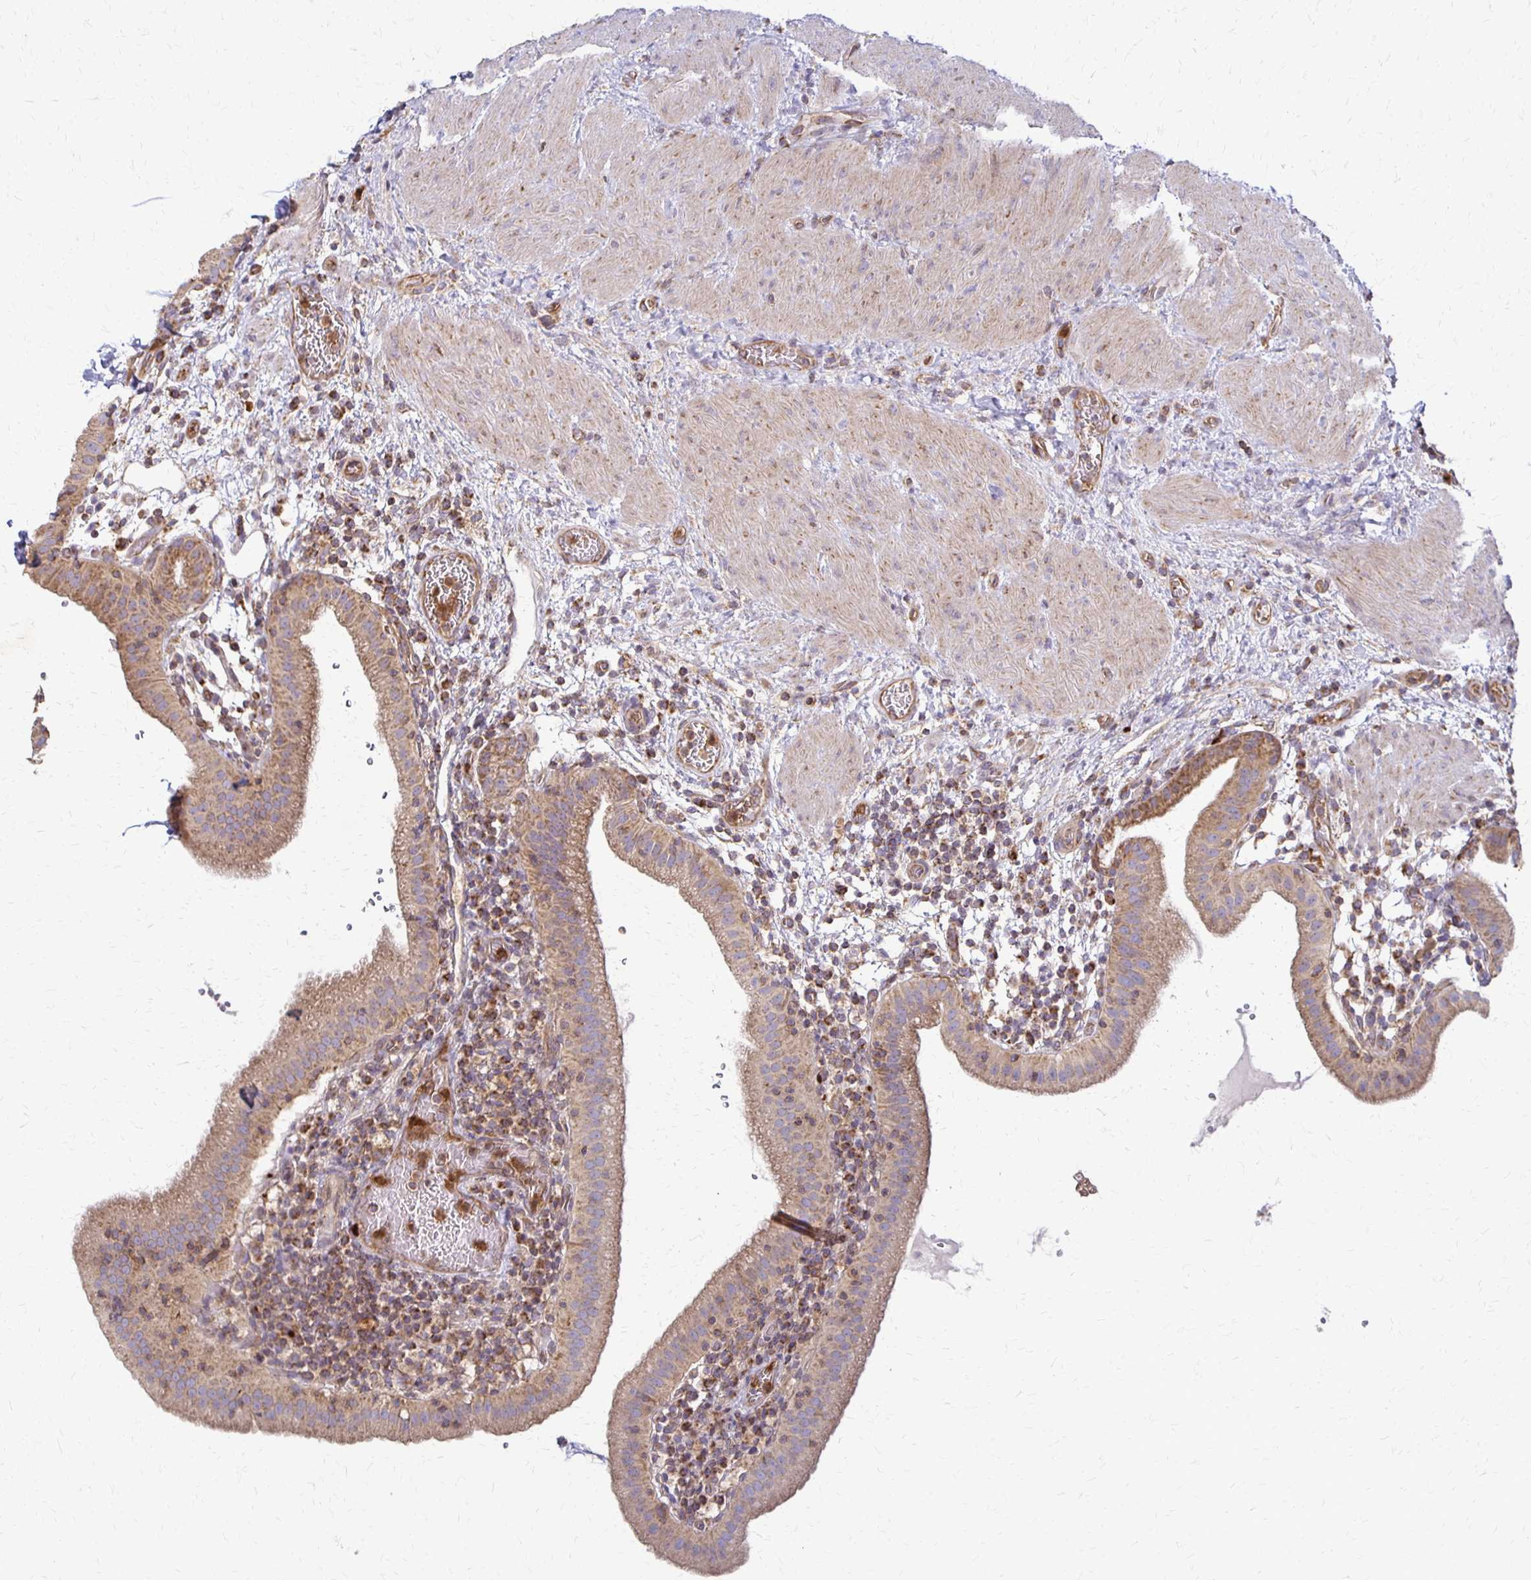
{"staining": {"intensity": "moderate", "quantity": ">75%", "location": "cytoplasmic/membranous"}, "tissue": "gallbladder", "cell_type": "Glandular cells", "image_type": "normal", "snomed": [{"axis": "morphology", "description": "Normal tissue, NOS"}, {"axis": "topography", "description": "Gallbladder"}], "caption": "Brown immunohistochemical staining in normal gallbladder reveals moderate cytoplasmic/membranous staining in about >75% of glandular cells.", "gene": "EIF4EBP2", "patient": {"sex": "male", "age": 26}}